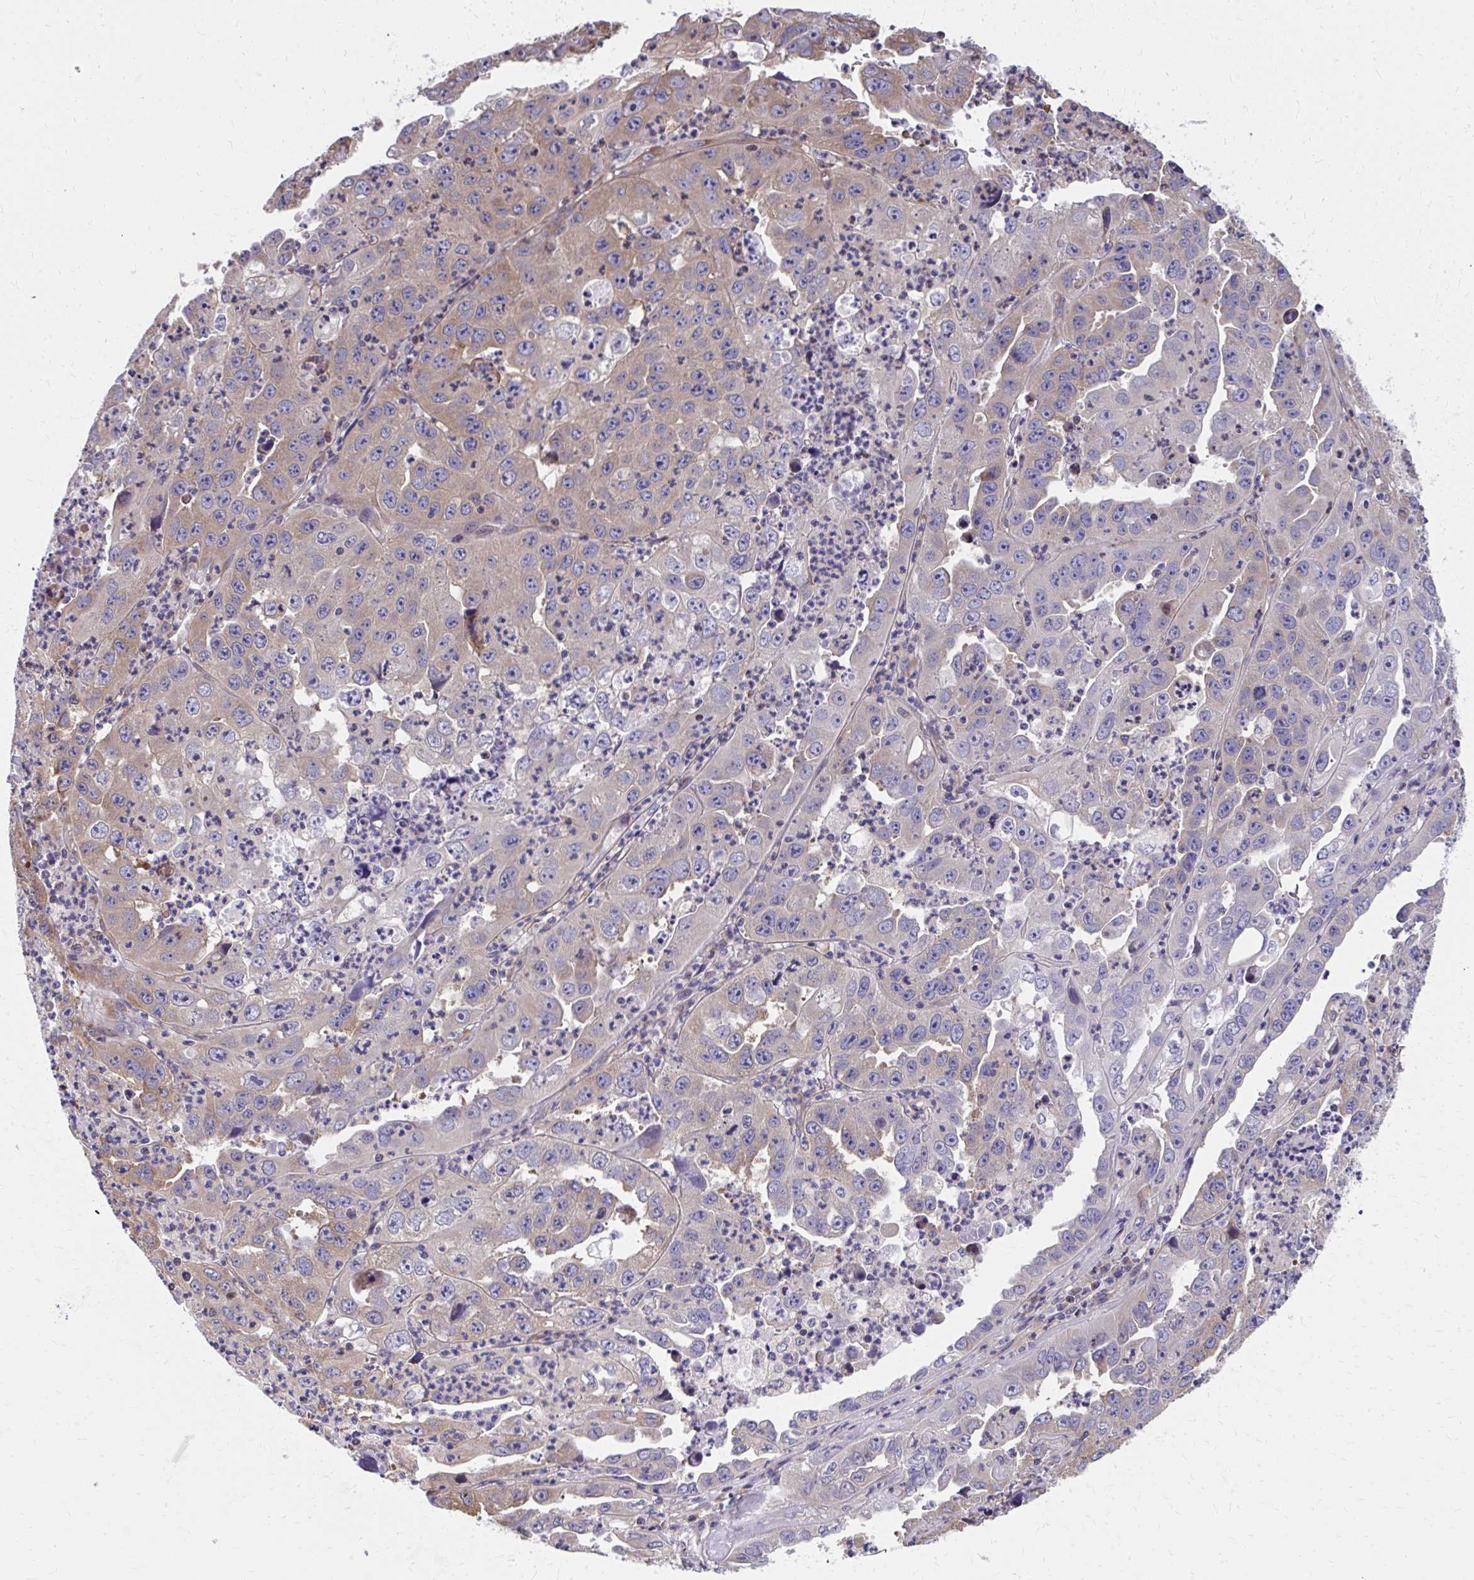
{"staining": {"intensity": "weak", "quantity": "<25%", "location": "cytoplasmic/membranous"}, "tissue": "endometrial cancer", "cell_type": "Tumor cells", "image_type": "cancer", "snomed": [{"axis": "morphology", "description": "Adenocarcinoma, NOS"}, {"axis": "topography", "description": "Uterus"}], "caption": "DAB immunohistochemical staining of endometrial cancer (adenocarcinoma) exhibits no significant expression in tumor cells.", "gene": "ZNF778", "patient": {"sex": "female", "age": 62}}